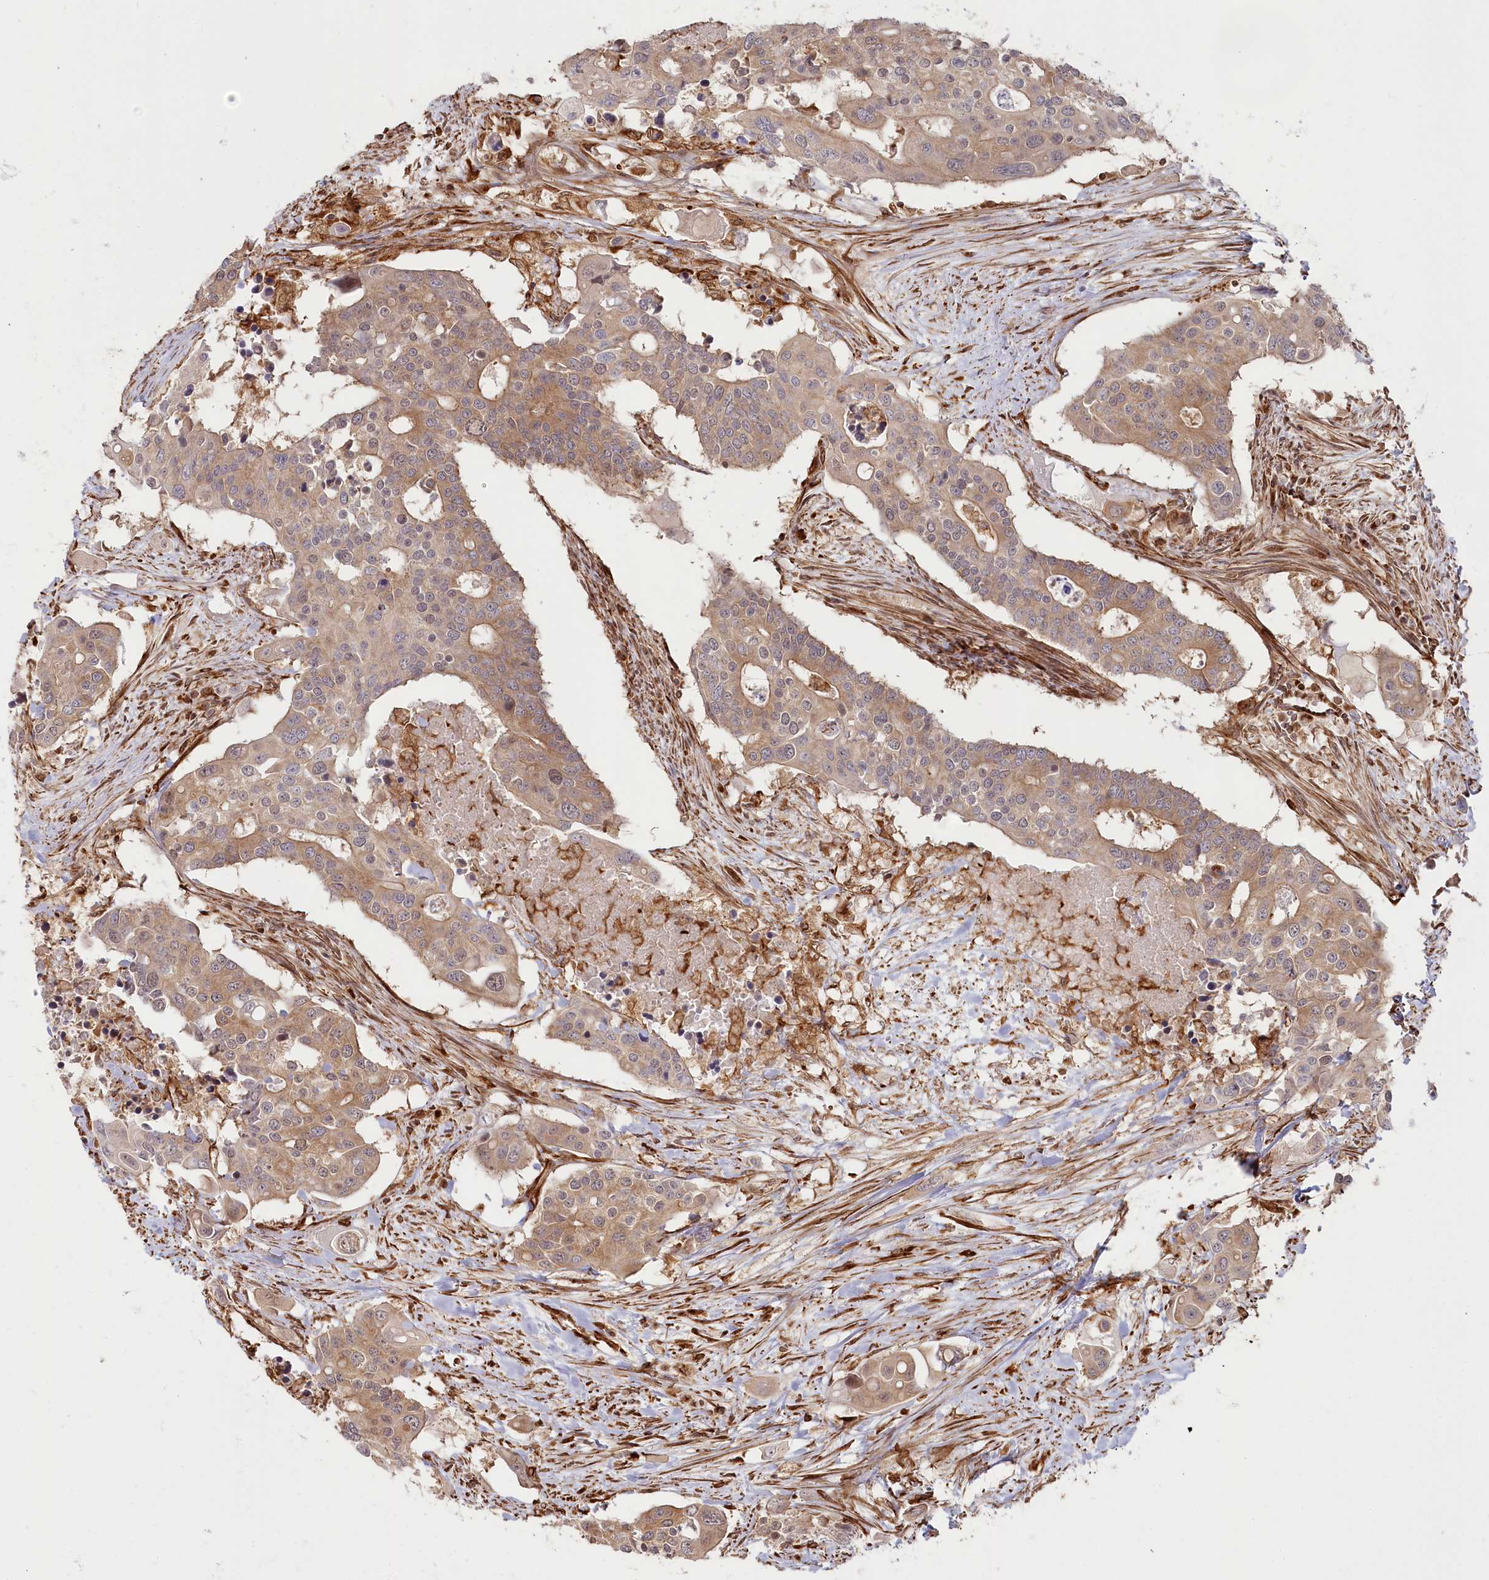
{"staining": {"intensity": "moderate", "quantity": ">75%", "location": "cytoplasmic/membranous"}, "tissue": "colorectal cancer", "cell_type": "Tumor cells", "image_type": "cancer", "snomed": [{"axis": "morphology", "description": "Adenocarcinoma, NOS"}, {"axis": "topography", "description": "Colon"}], "caption": "Protein staining of colorectal cancer tissue shows moderate cytoplasmic/membranous positivity in about >75% of tumor cells.", "gene": "TTC1", "patient": {"sex": "male", "age": 77}}